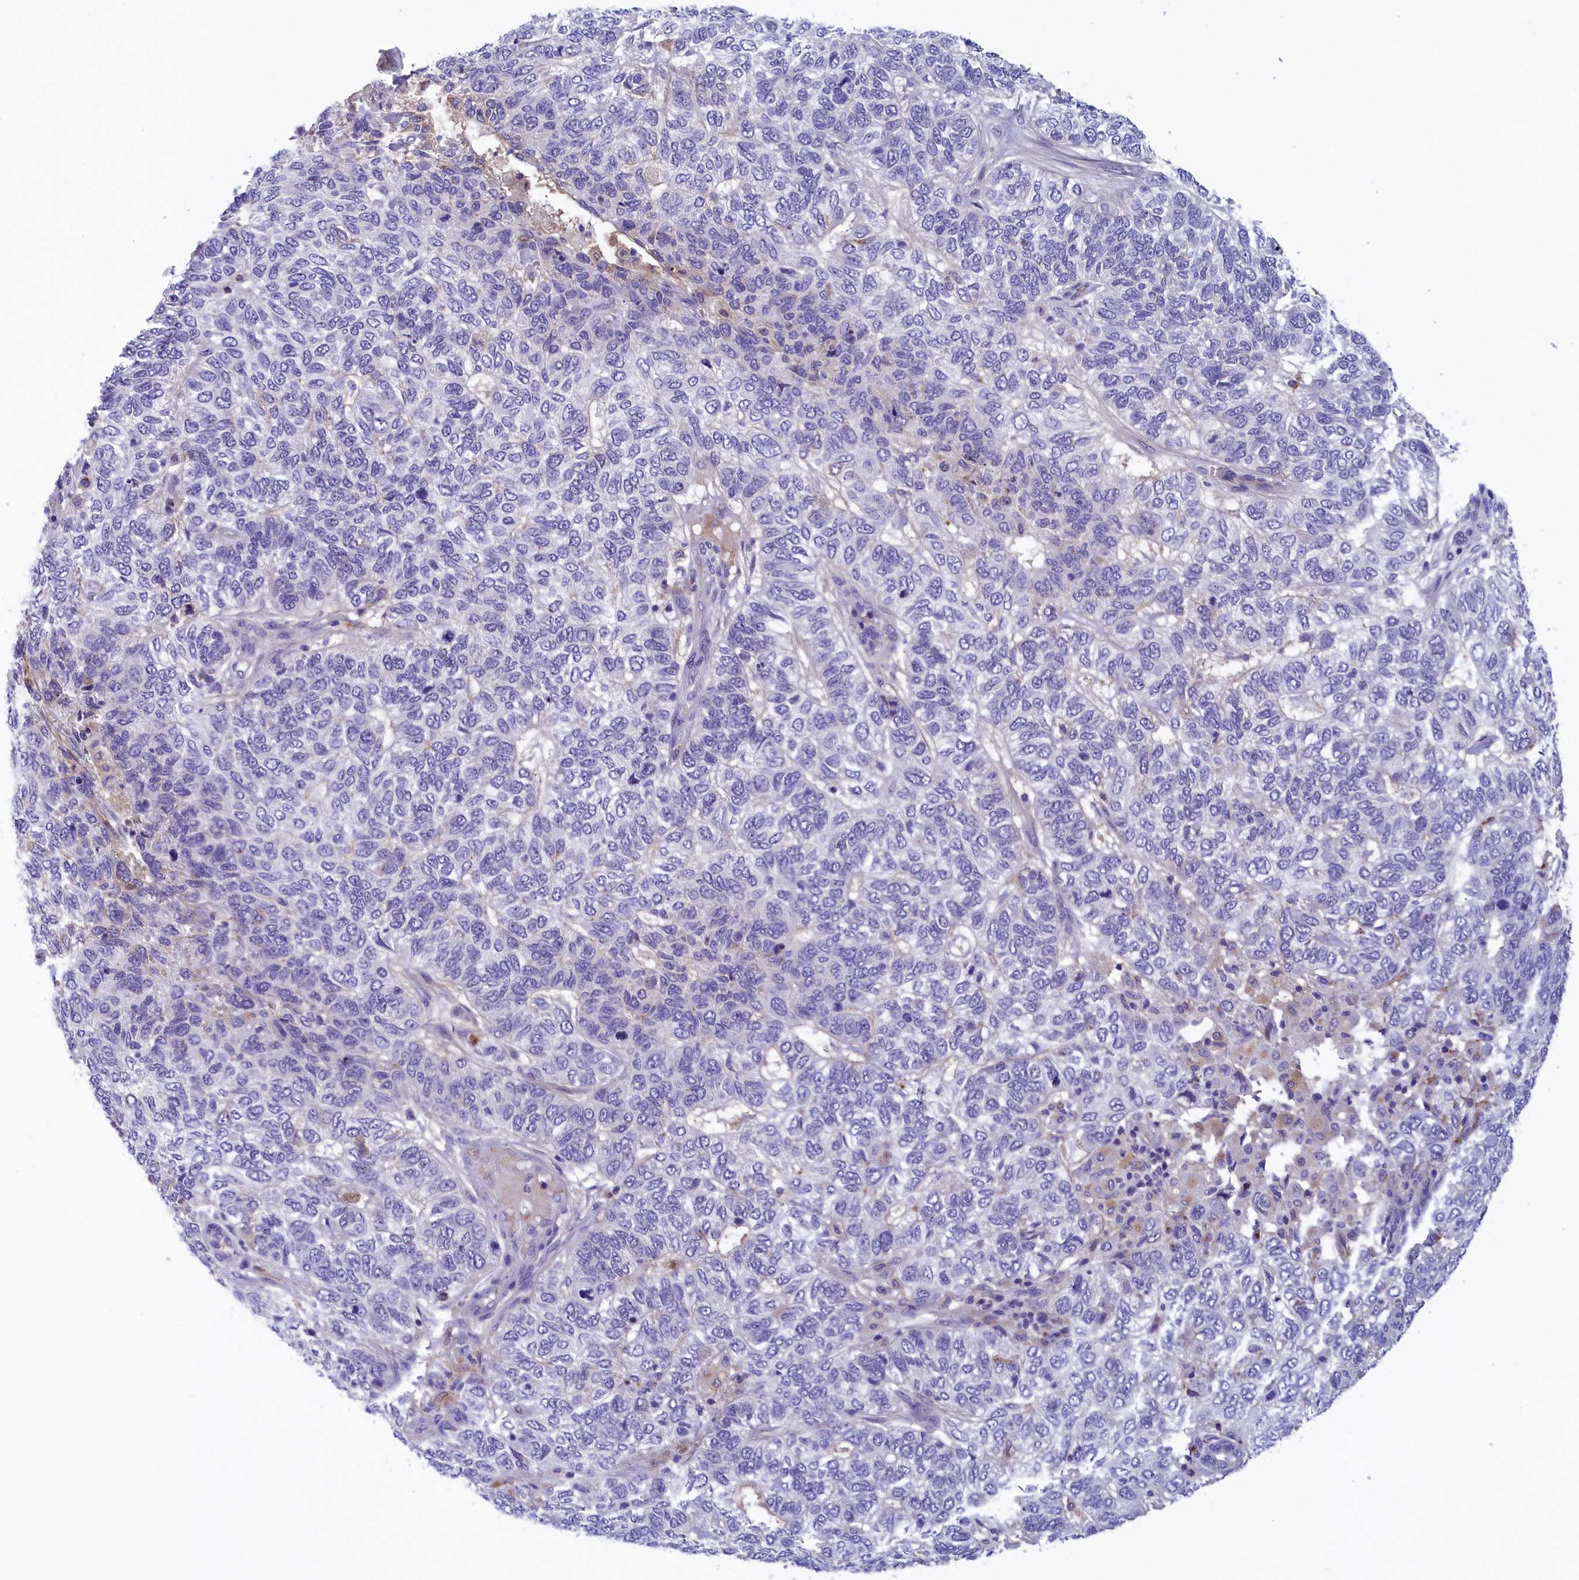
{"staining": {"intensity": "negative", "quantity": "none", "location": "none"}, "tissue": "skin cancer", "cell_type": "Tumor cells", "image_type": "cancer", "snomed": [{"axis": "morphology", "description": "Basal cell carcinoma"}, {"axis": "topography", "description": "Skin"}], "caption": "IHC micrograph of human skin basal cell carcinoma stained for a protein (brown), which demonstrates no staining in tumor cells.", "gene": "STYX", "patient": {"sex": "female", "age": 65}}